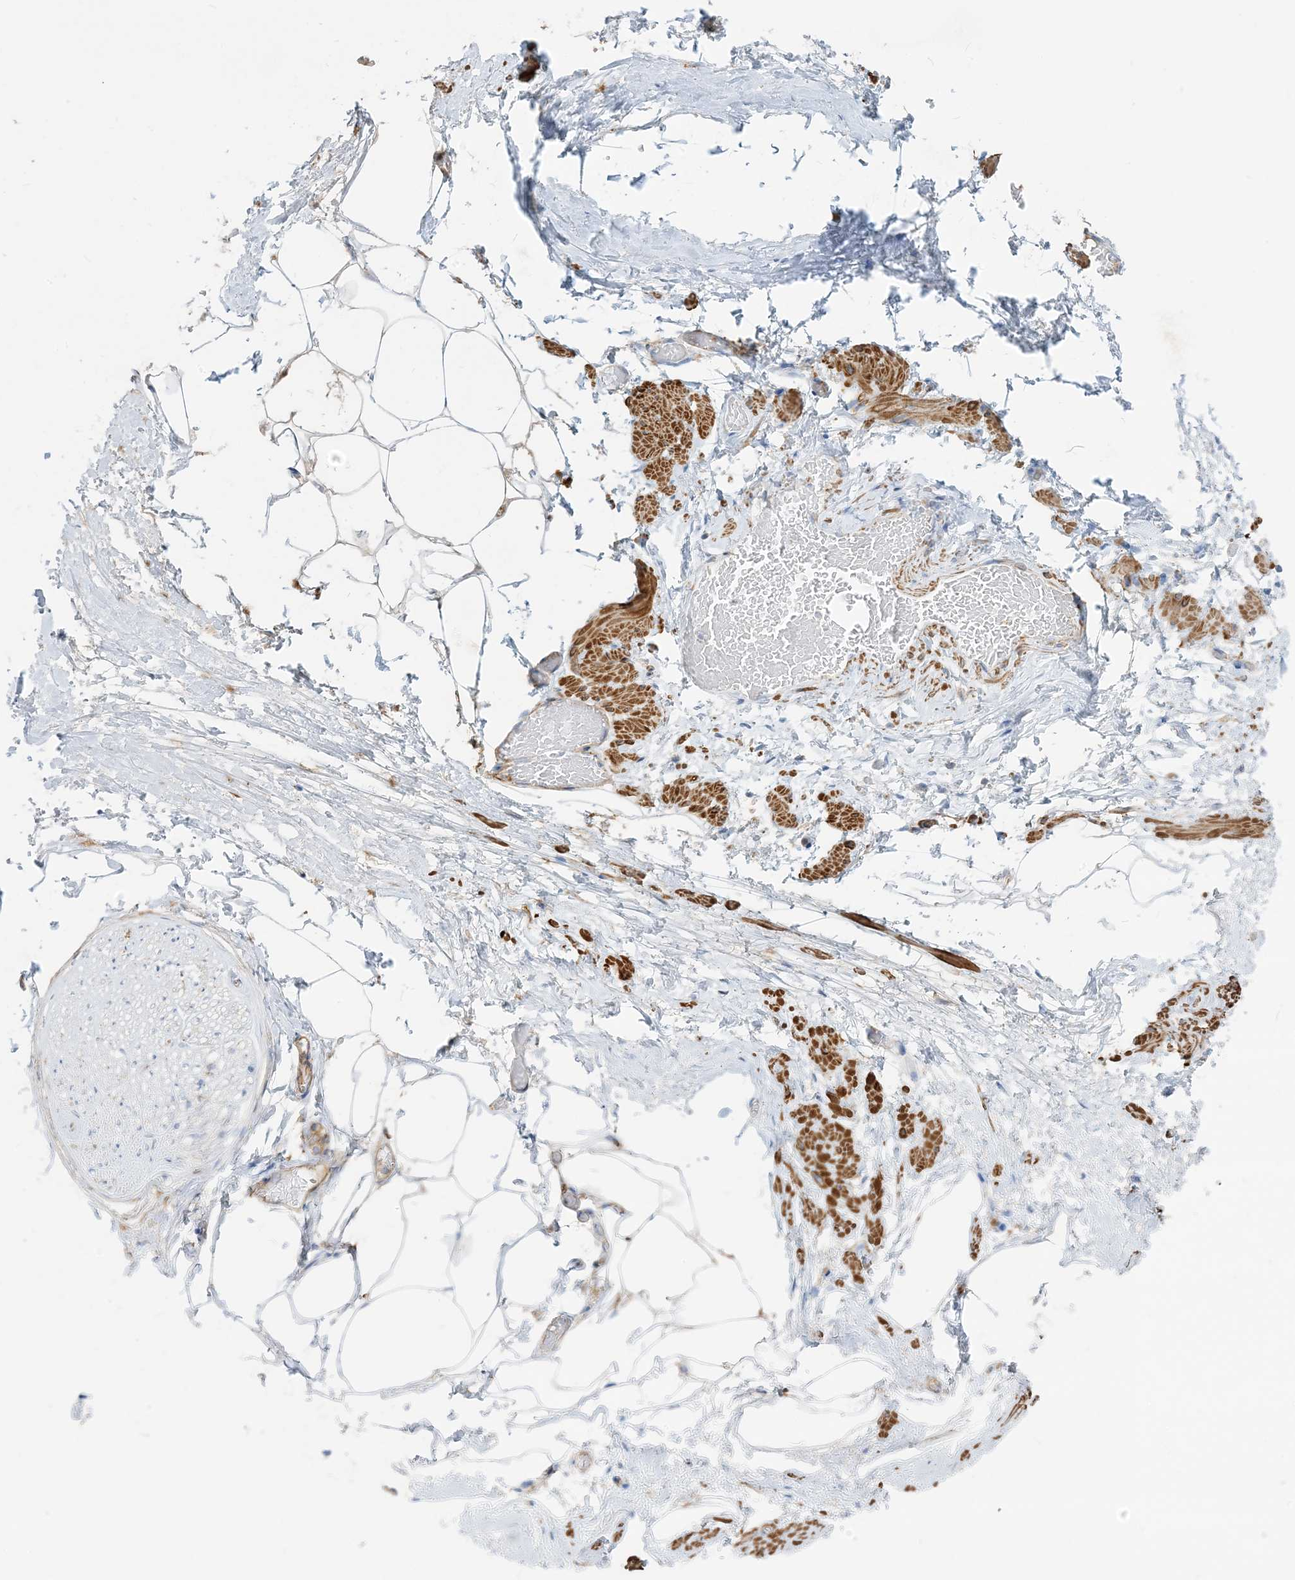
{"staining": {"intensity": "negative", "quantity": "none", "location": "none"}, "tissue": "adipose tissue", "cell_type": "Adipocytes", "image_type": "normal", "snomed": [{"axis": "morphology", "description": "Normal tissue, NOS"}, {"axis": "morphology", "description": "Adenocarcinoma, Low grade"}, {"axis": "topography", "description": "Prostate"}, {"axis": "topography", "description": "Peripheral nerve tissue"}], "caption": "Adipocytes are negative for protein expression in normal human adipose tissue. (DAB immunohistochemistry (IHC), high magnification).", "gene": "GTF3C2", "patient": {"sex": "male", "age": 63}}